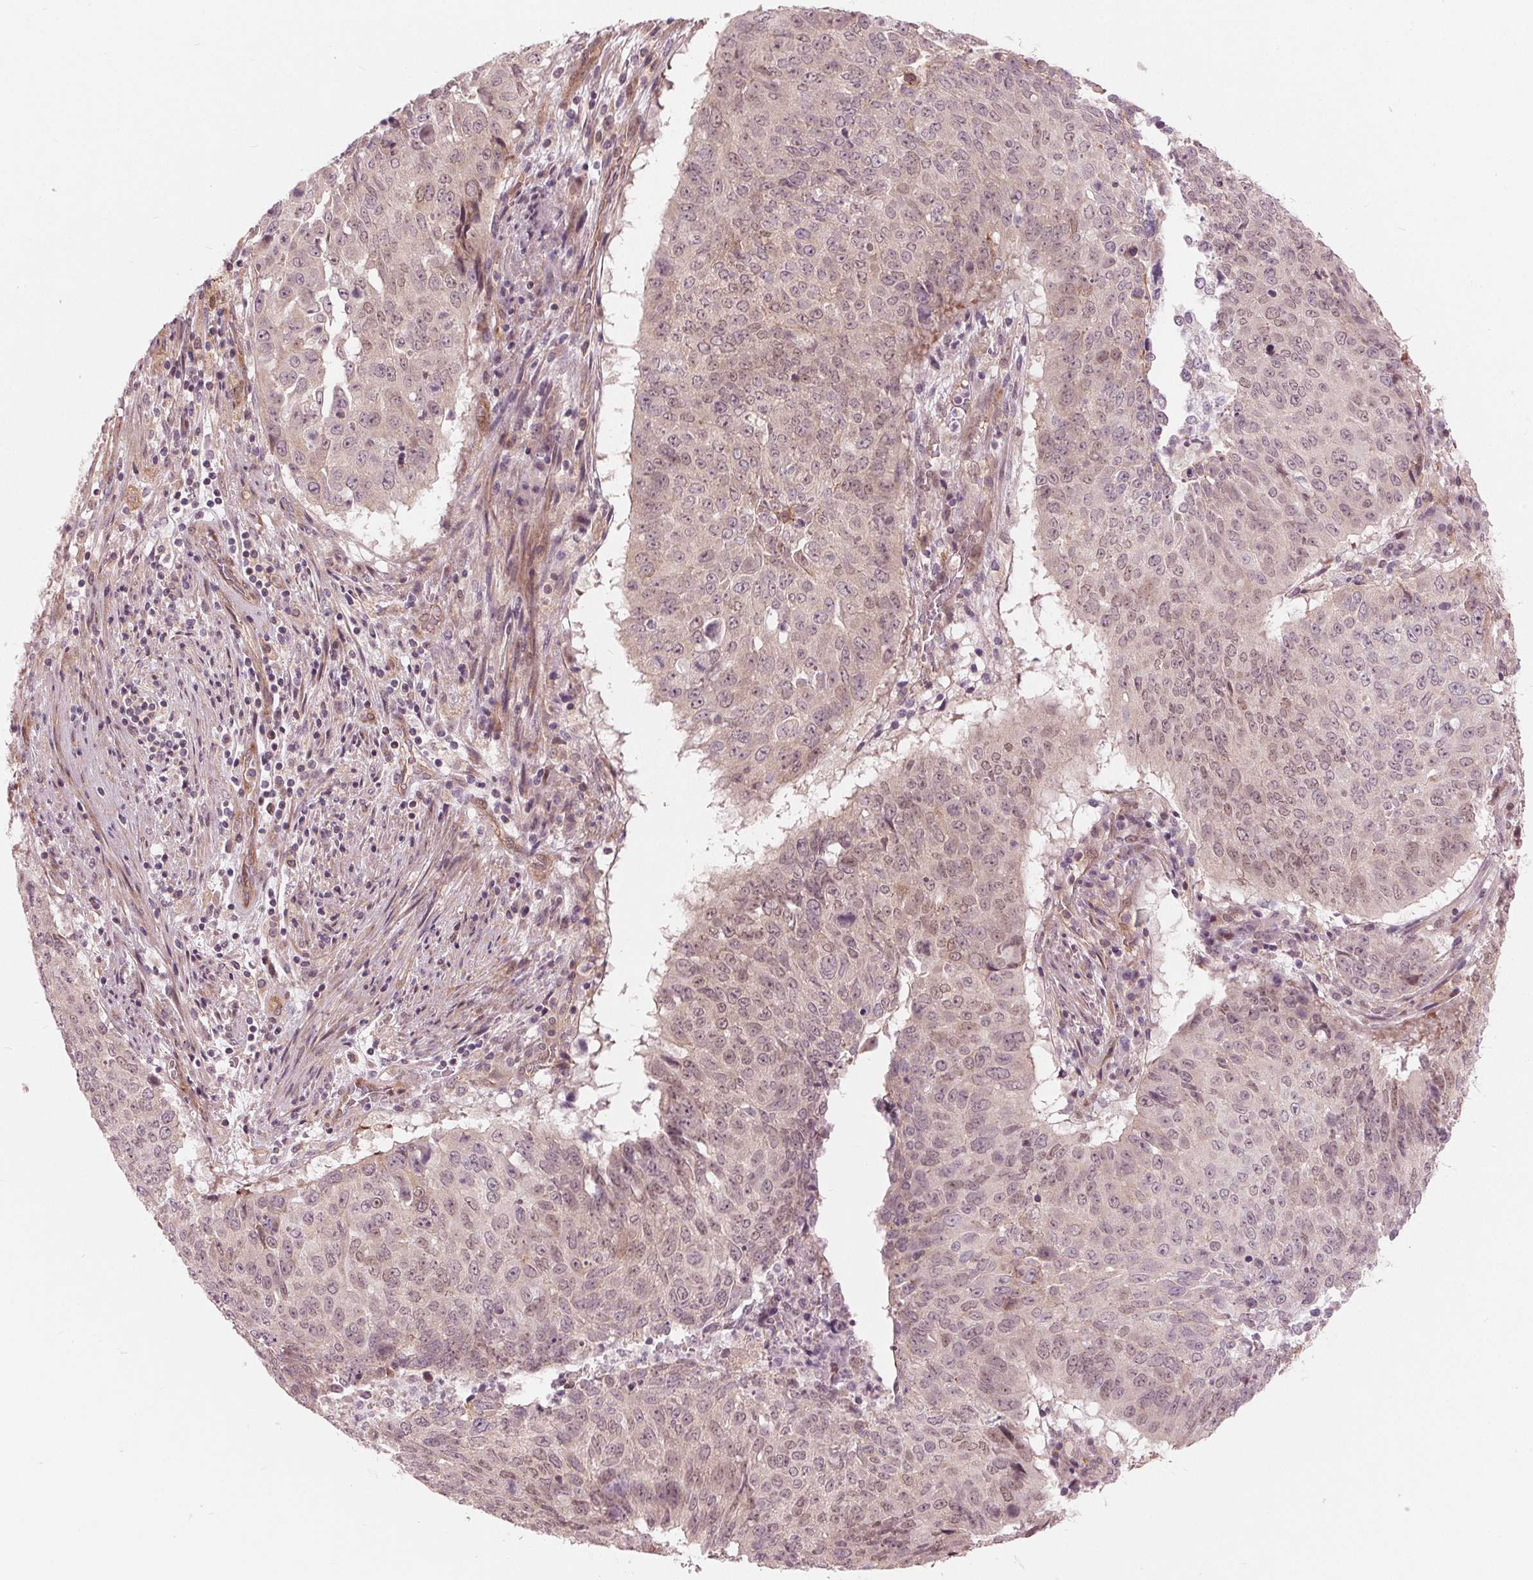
{"staining": {"intensity": "moderate", "quantity": "<25%", "location": "nuclear"}, "tissue": "lung cancer", "cell_type": "Tumor cells", "image_type": "cancer", "snomed": [{"axis": "morphology", "description": "Normal tissue, NOS"}, {"axis": "morphology", "description": "Squamous cell carcinoma, NOS"}, {"axis": "topography", "description": "Bronchus"}, {"axis": "topography", "description": "Lung"}], "caption": "Approximately <25% of tumor cells in human lung cancer (squamous cell carcinoma) exhibit moderate nuclear protein staining as visualized by brown immunohistochemical staining.", "gene": "TXNIP", "patient": {"sex": "male", "age": 64}}